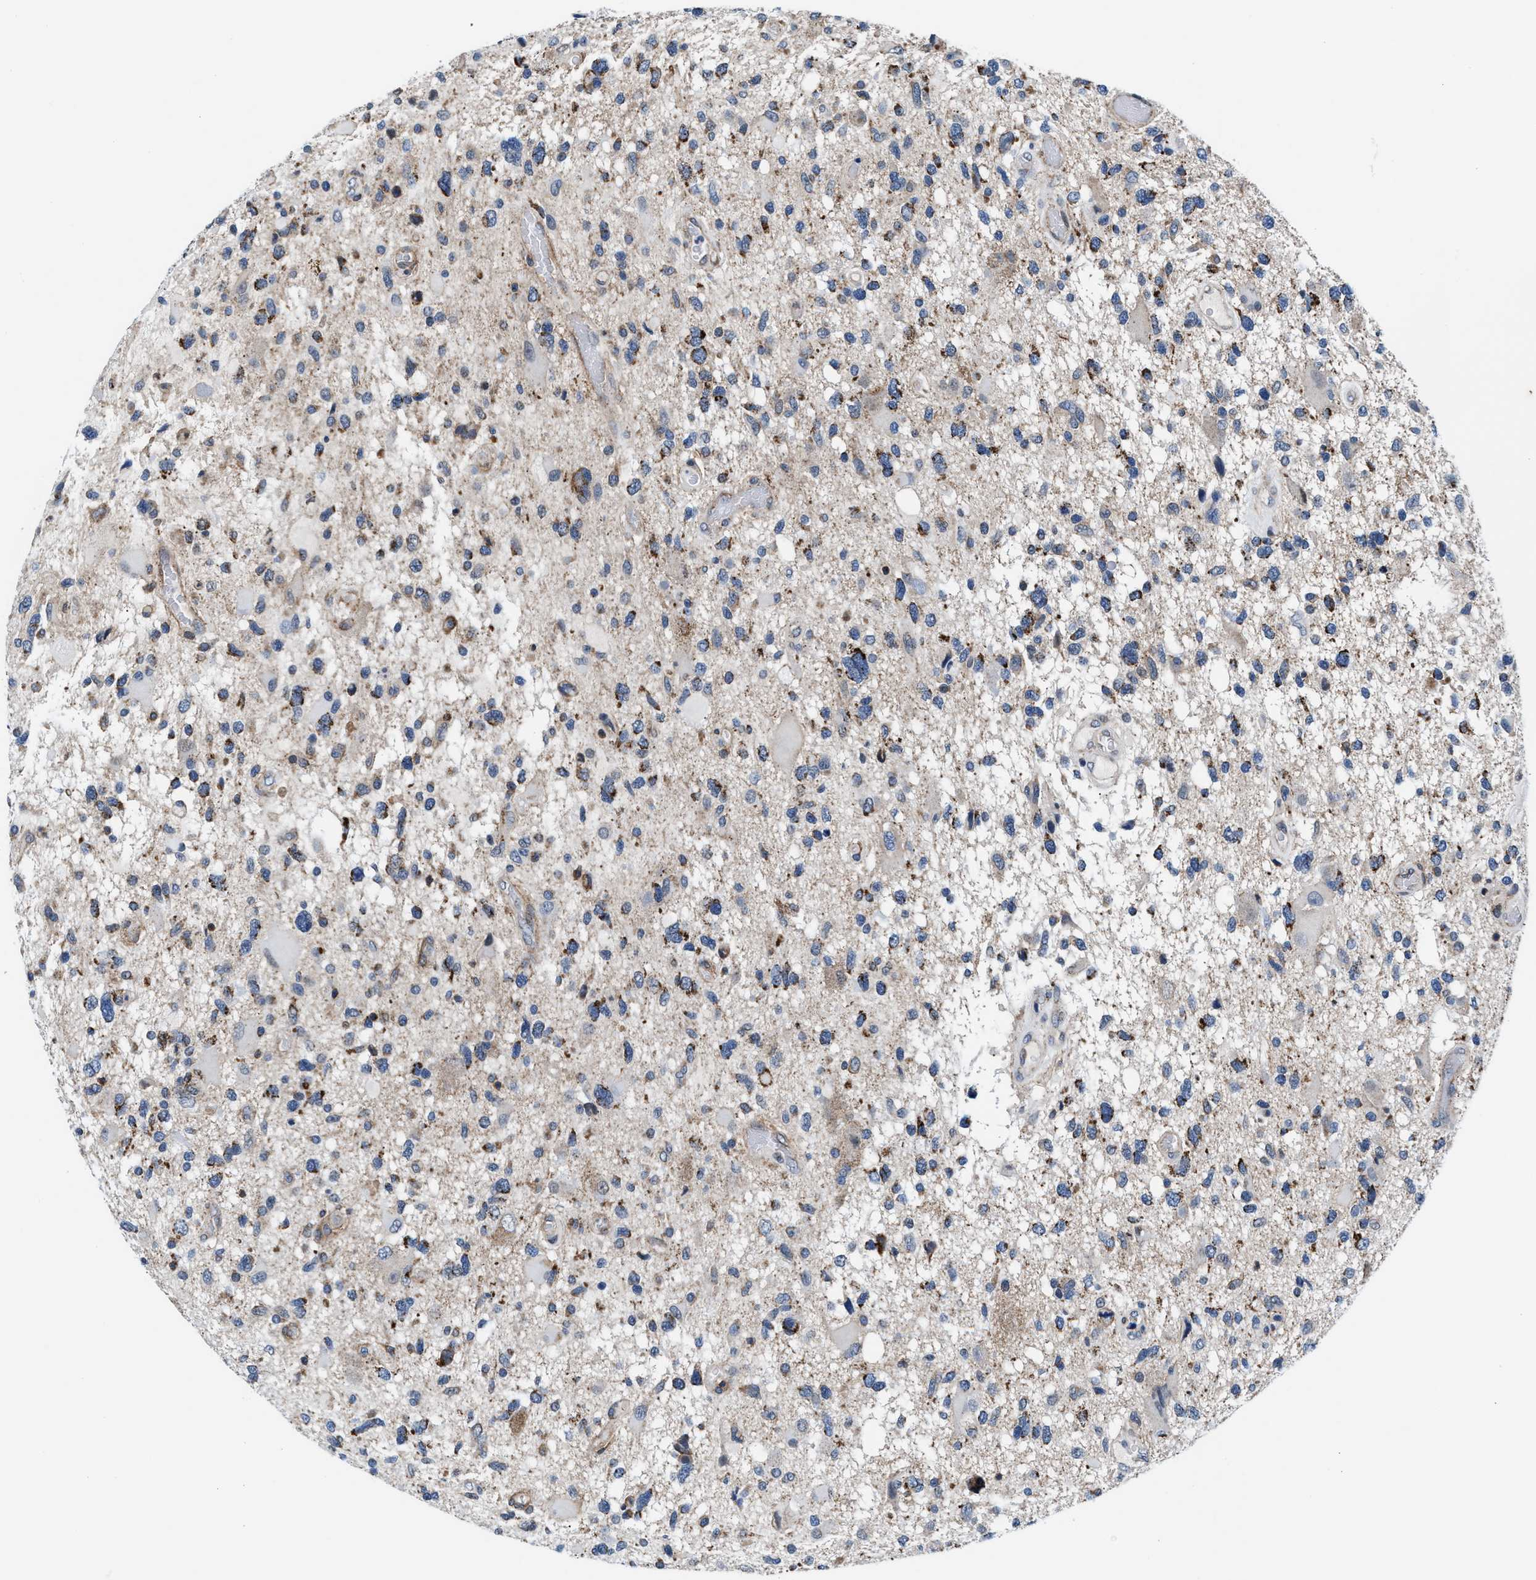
{"staining": {"intensity": "moderate", "quantity": "<25%", "location": "cytoplasmic/membranous"}, "tissue": "glioma", "cell_type": "Tumor cells", "image_type": "cancer", "snomed": [{"axis": "morphology", "description": "Glioma, malignant, High grade"}, {"axis": "topography", "description": "Brain"}], "caption": "Tumor cells show moderate cytoplasmic/membranous staining in approximately <25% of cells in high-grade glioma (malignant).", "gene": "NKTR", "patient": {"sex": "male", "age": 33}}